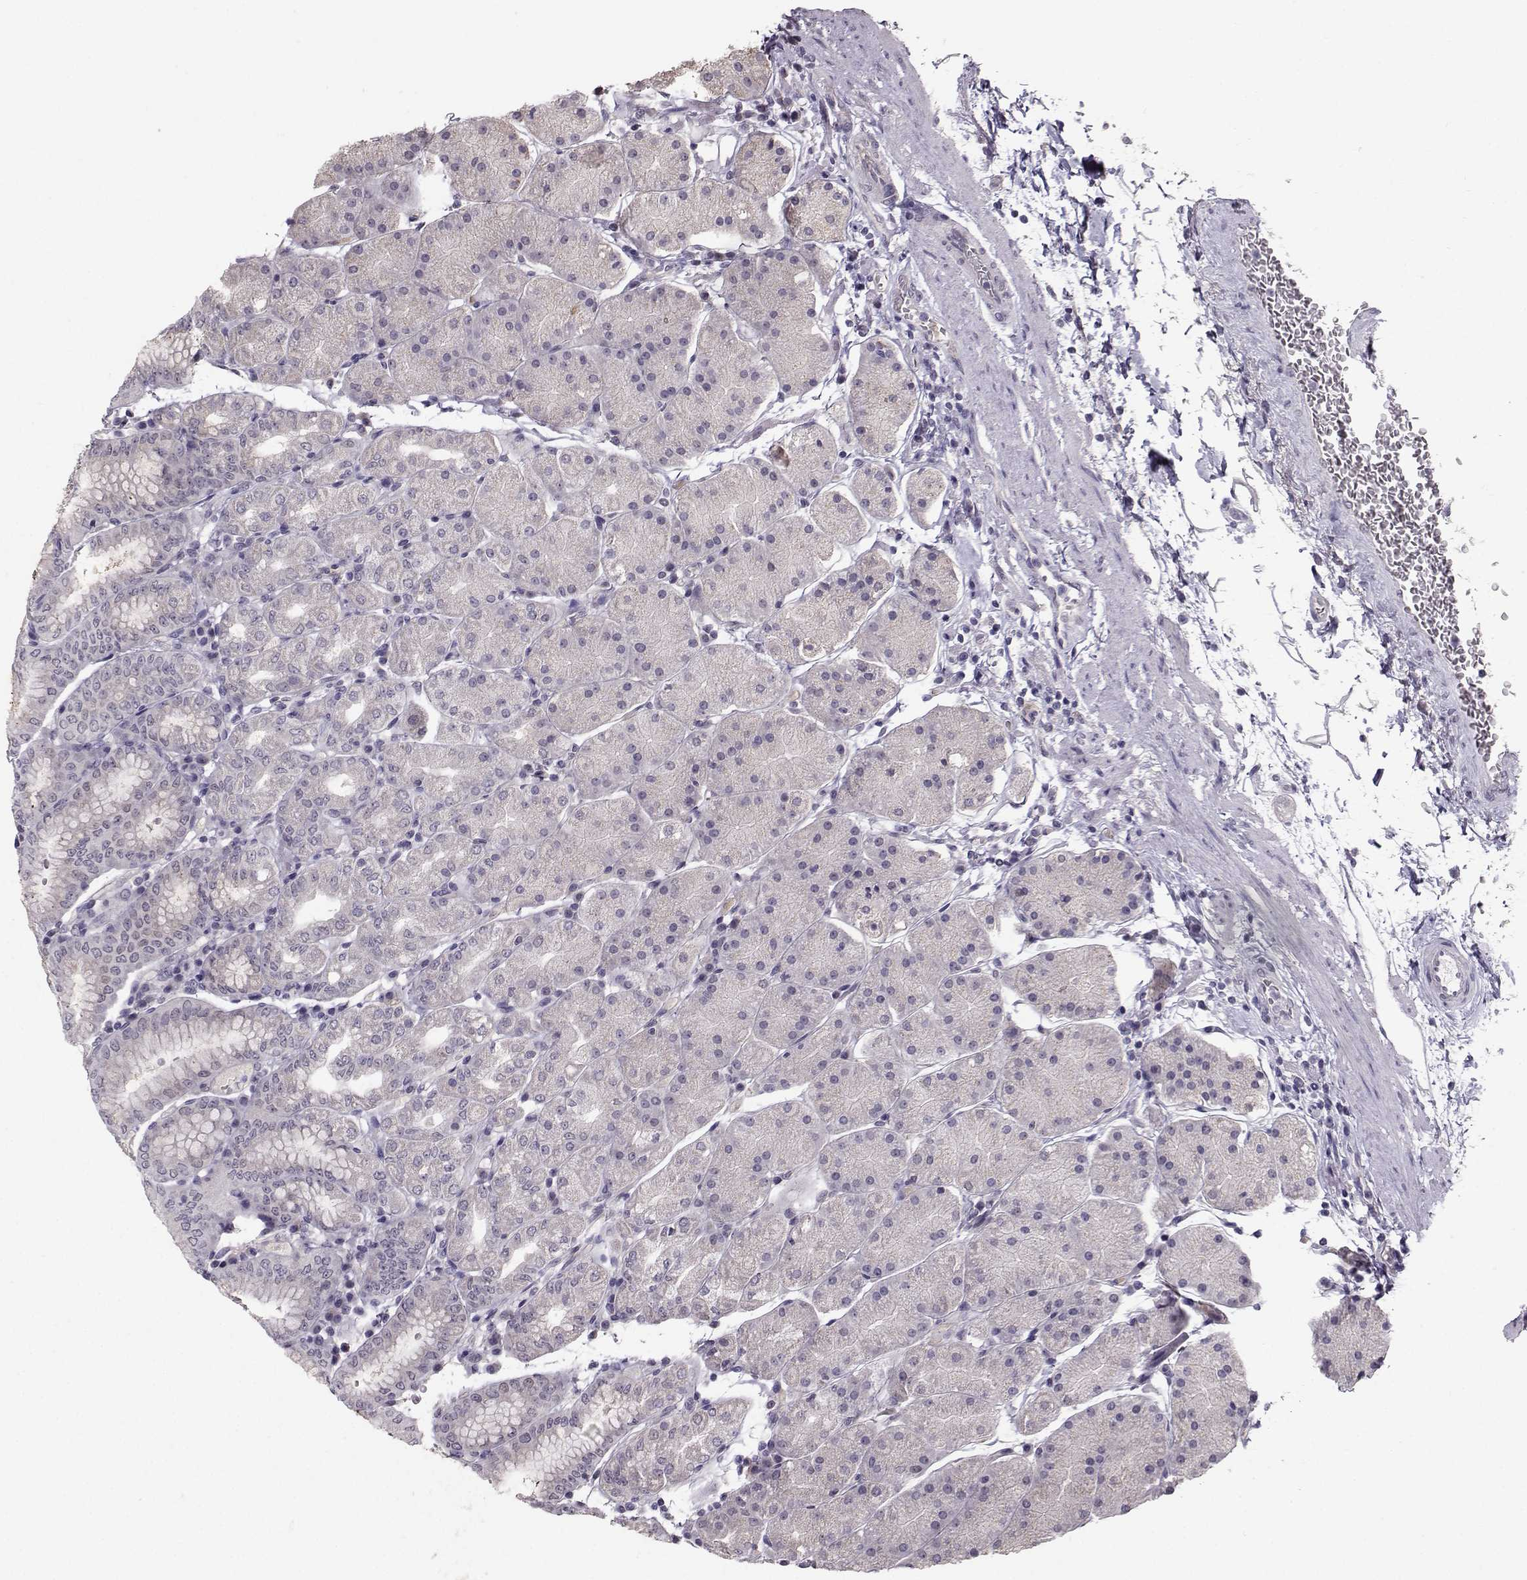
{"staining": {"intensity": "weak", "quantity": "<25%", "location": "cytoplasmic/membranous"}, "tissue": "stomach", "cell_type": "Glandular cells", "image_type": "normal", "snomed": [{"axis": "morphology", "description": "Normal tissue, NOS"}, {"axis": "topography", "description": "Stomach"}], "caption": "This is a micrograph of IHC staining of unremarkable stomach, which shows no expression in glandular cells.", "gene": "TSPYL5", "patient": {"sex": "male", "age": 54}}